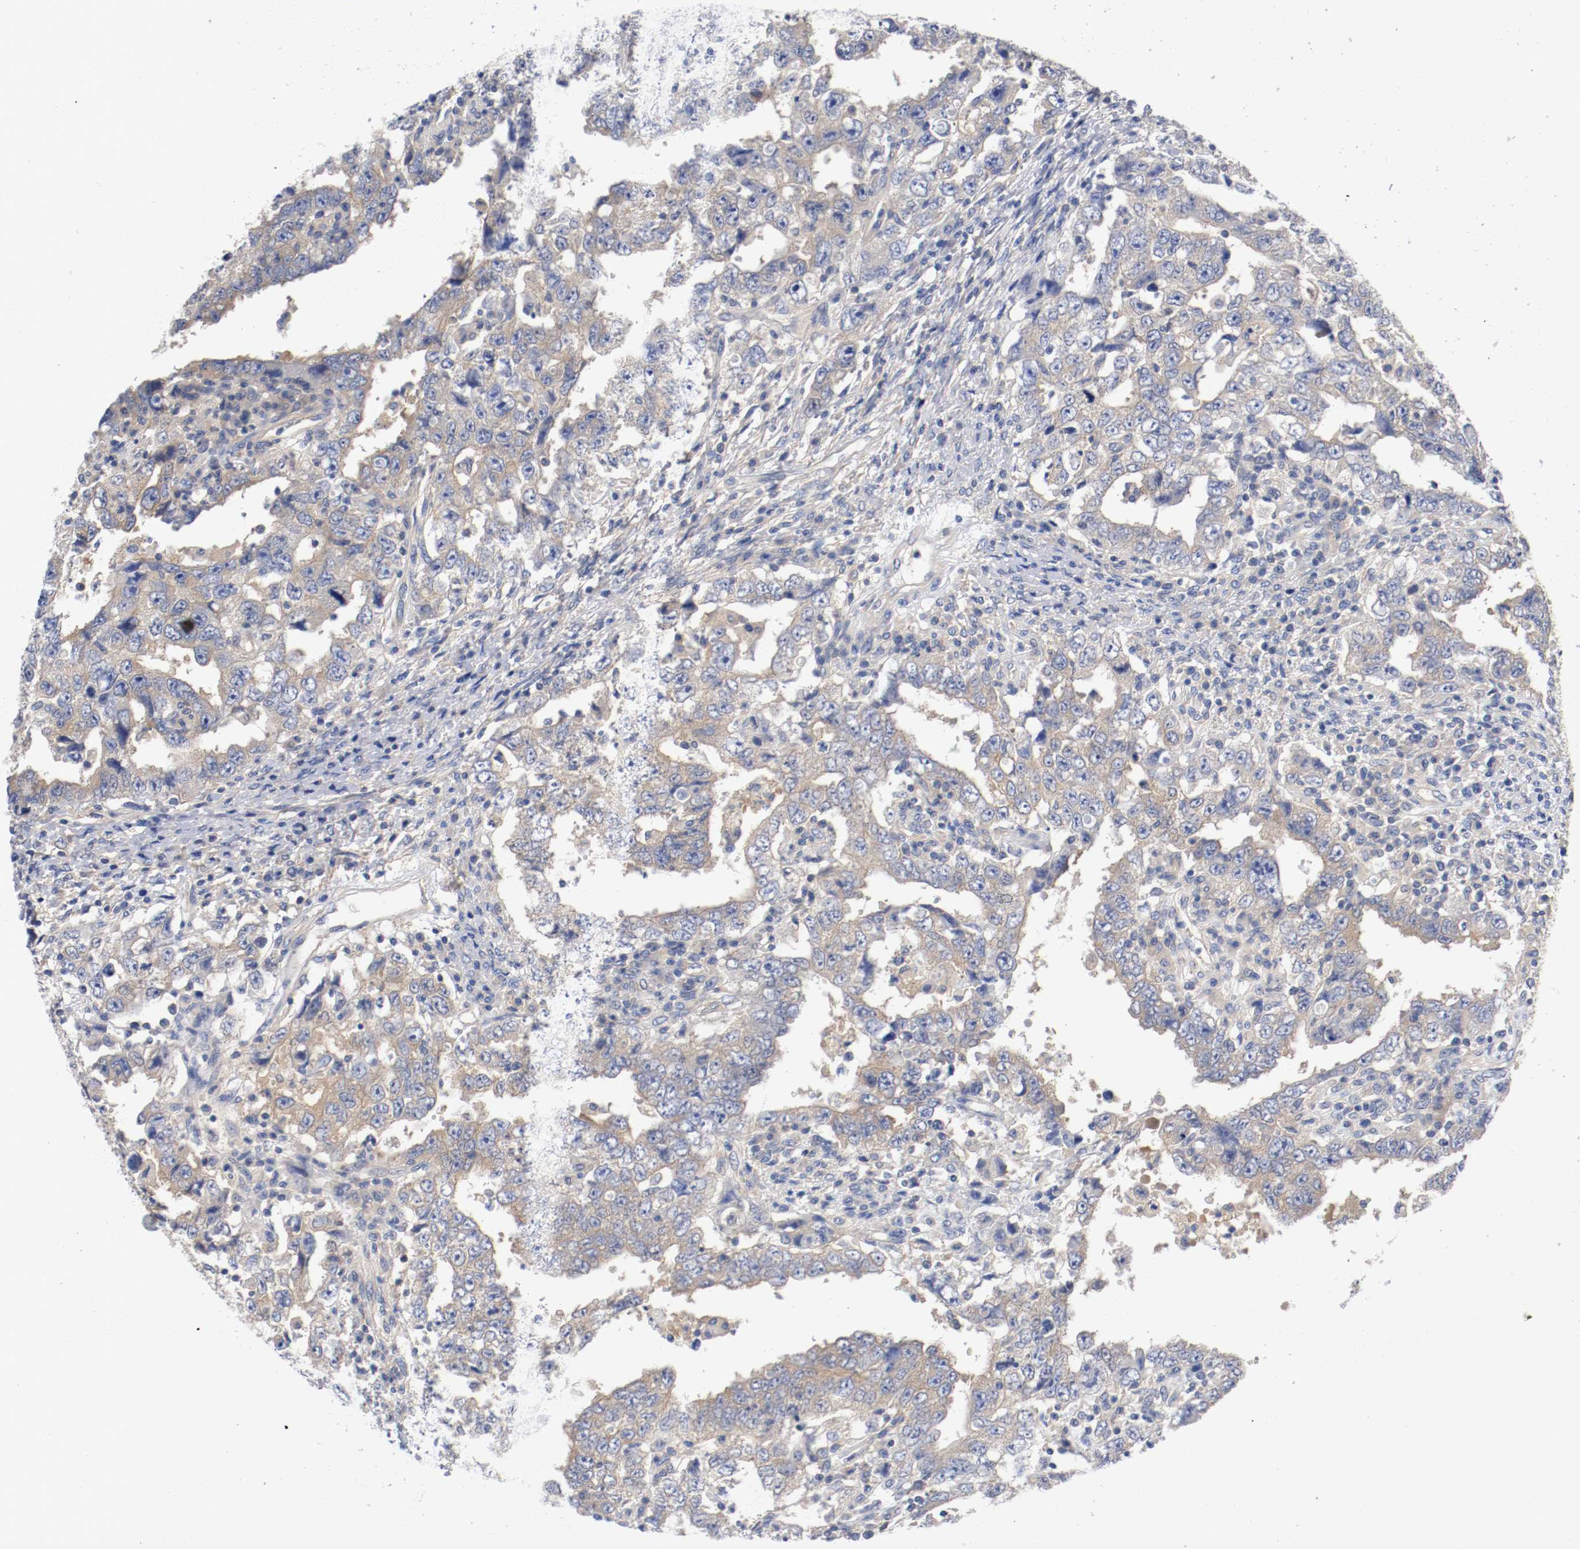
{"staining": {"intensity": "moderate", "quantity": ">75%", "location": "cytoplasmic/membranous"}, "tissue": "testis cancer", "cell_type": "Tumor cells", "image_type": "cancer", "snomed": [{"axis": "morphology", "description": "Carcinoma, Embryonal, NOS"}, {"axis": "topography", "description": "Testis"}], "caption": "A medium amount of moderate cytoplasmic/membranous staining is identified in about >75% of tumor cells in testis embryonal carcinoma tissue.", "gene": "HGS", "patient": {"sex": "male", "age": 26}}